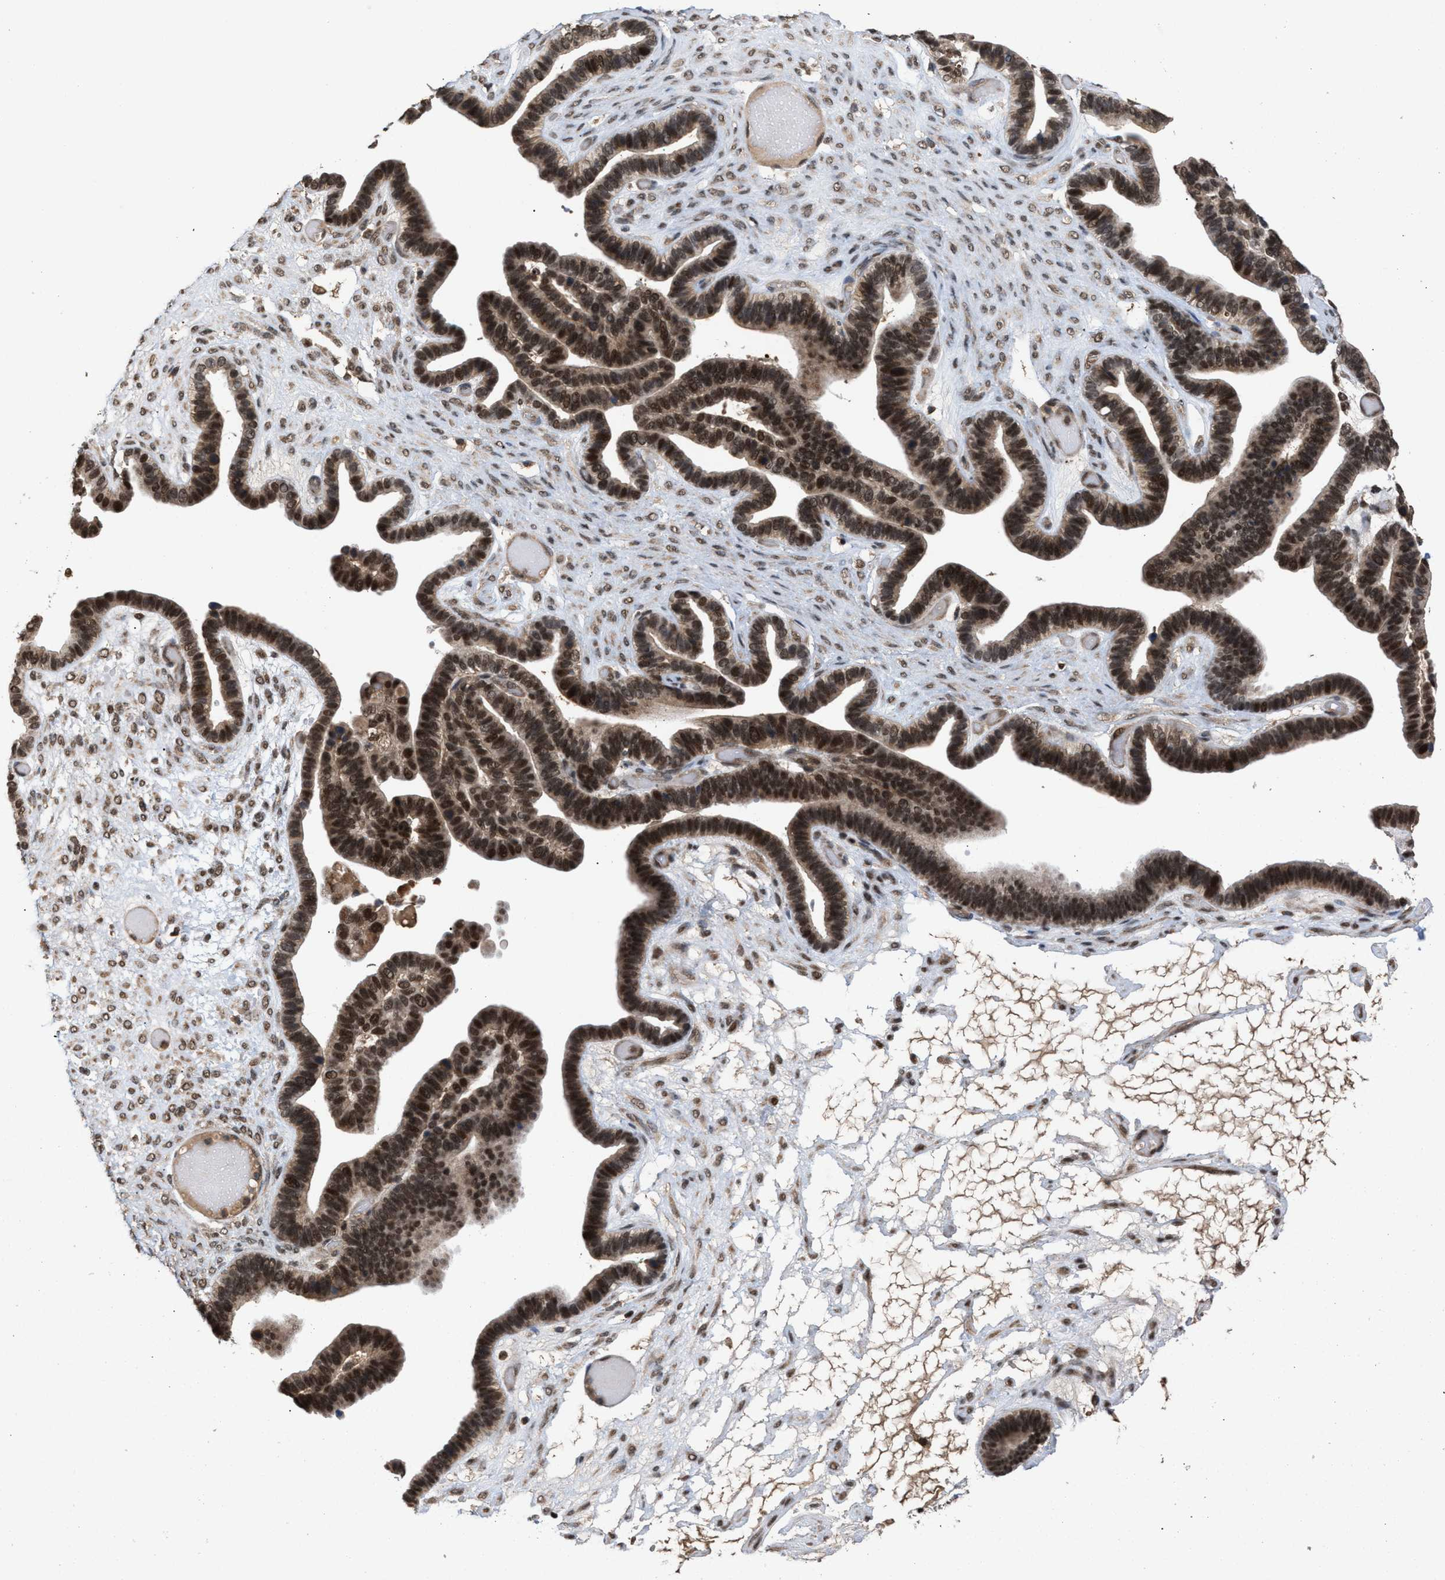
{"staining": {"intensity": "strong", "quantity": ">75%", "location": "cytoplasmic/membranous,nuclear"}, "tissue": "ovarian cancer", "cell_type": "Tumor cells", "image_type": "cancer", "snomed": [{"axis": "morphology", "description": "Cystadenocarcinoma, serous, NOS"}, {"axis": "topography", "description": "Ovary"}], "caption": "This is an image of immunohistochemistry staining of serous cystadenocarcinoma (ovarian), which shows strong expression in the cytoplasmic/membranous and nuclear of tumor cells.", "gene": "C9orf78", "patient": {"sex": "female", "age": 56}}